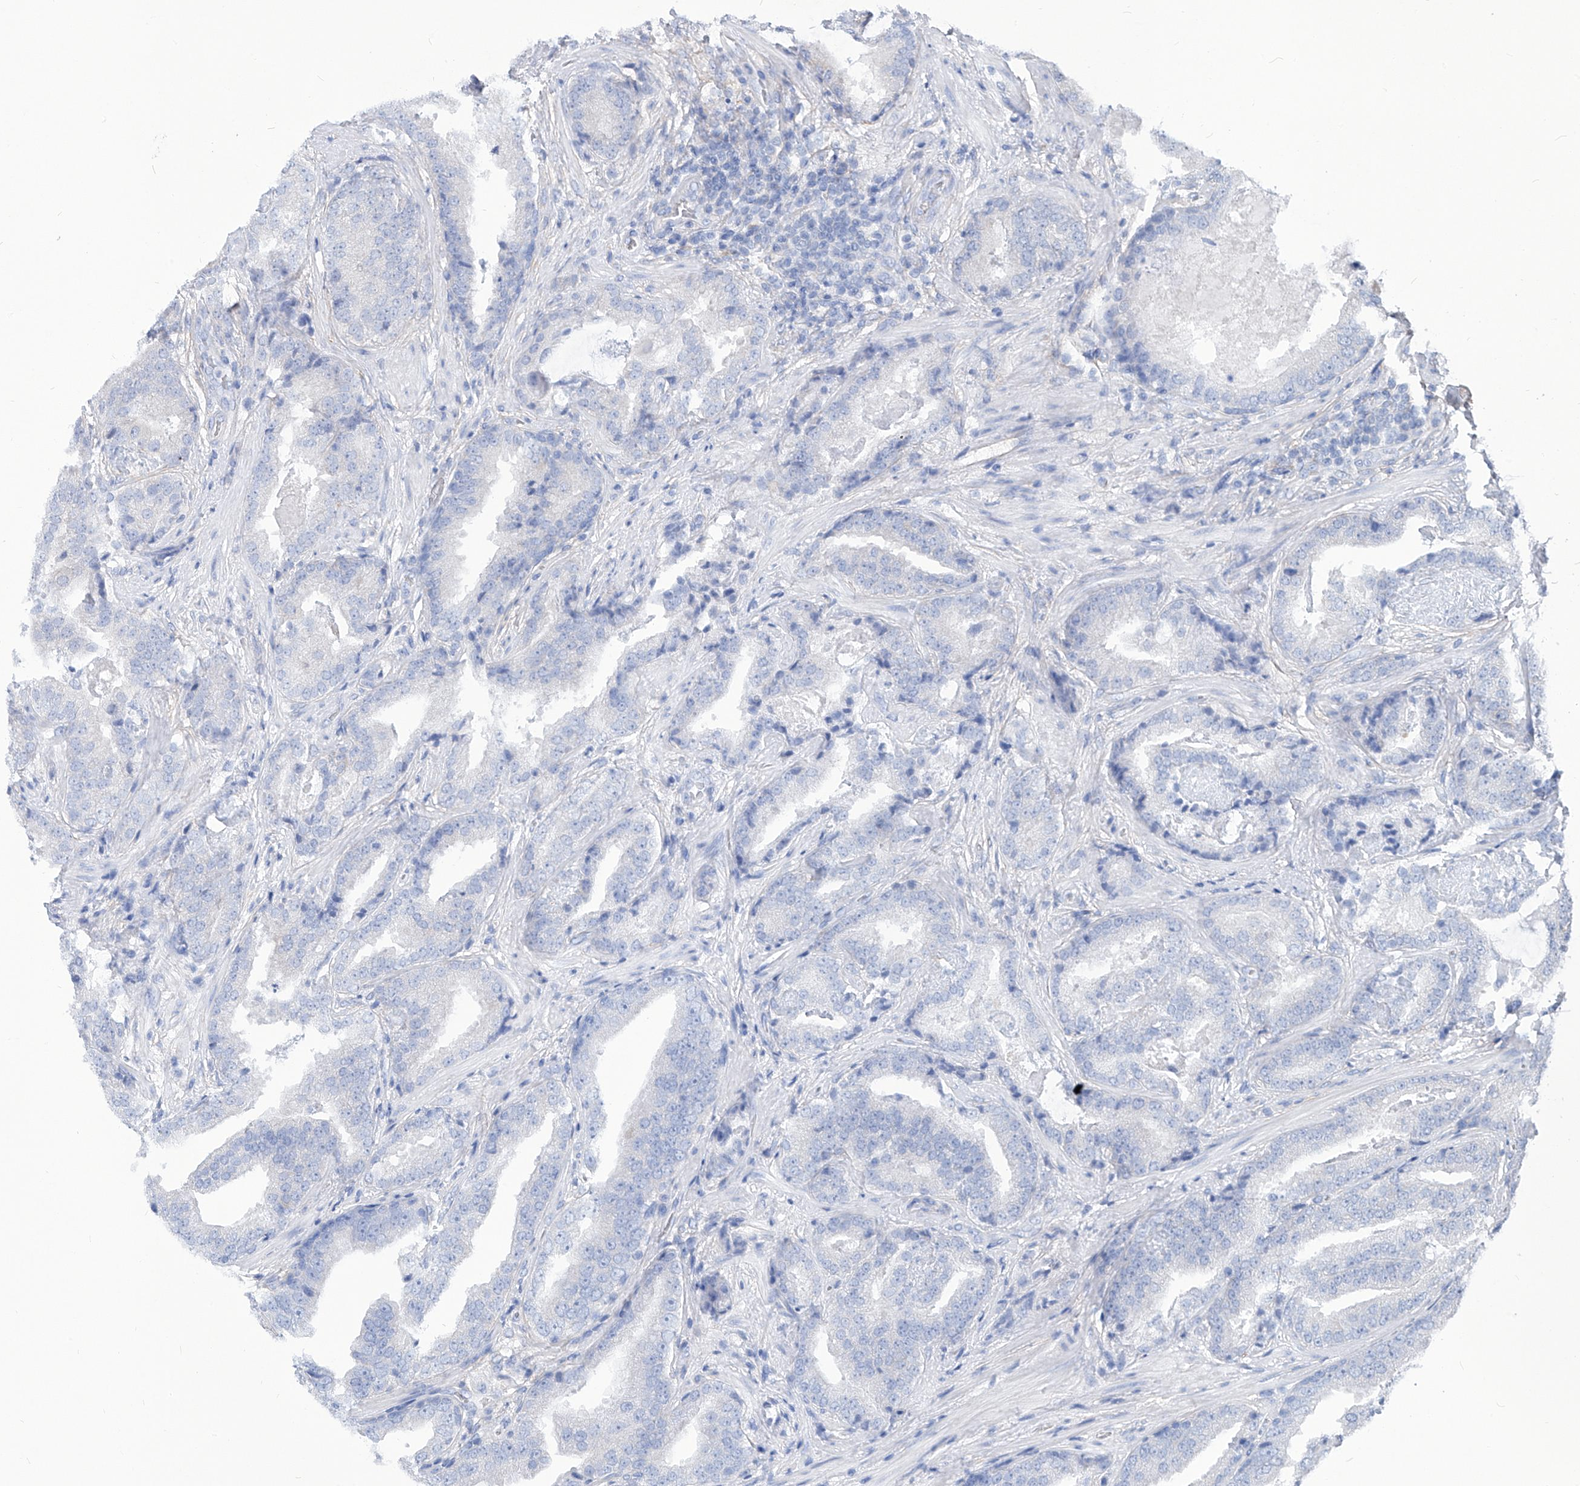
{"staining": {"intensity": "negative", "quantity": "none", "location": "none"}, "tissue": "prostate cancer", "cell_type": "Tumor cells", "image_type": "cancer", "snomed": [{"axis": "morphology", "description": "Adenocarcinoma, Low grade"}, {"axis": "topography", "description": "Prostate"}], "caption": "Photomicrograph shows no protein staining in tumor cells of prostate adenocarcinoma (low-grade) tissue.", "gene": "AKAP10", "patient": {"sex": "male", "age": 67}}